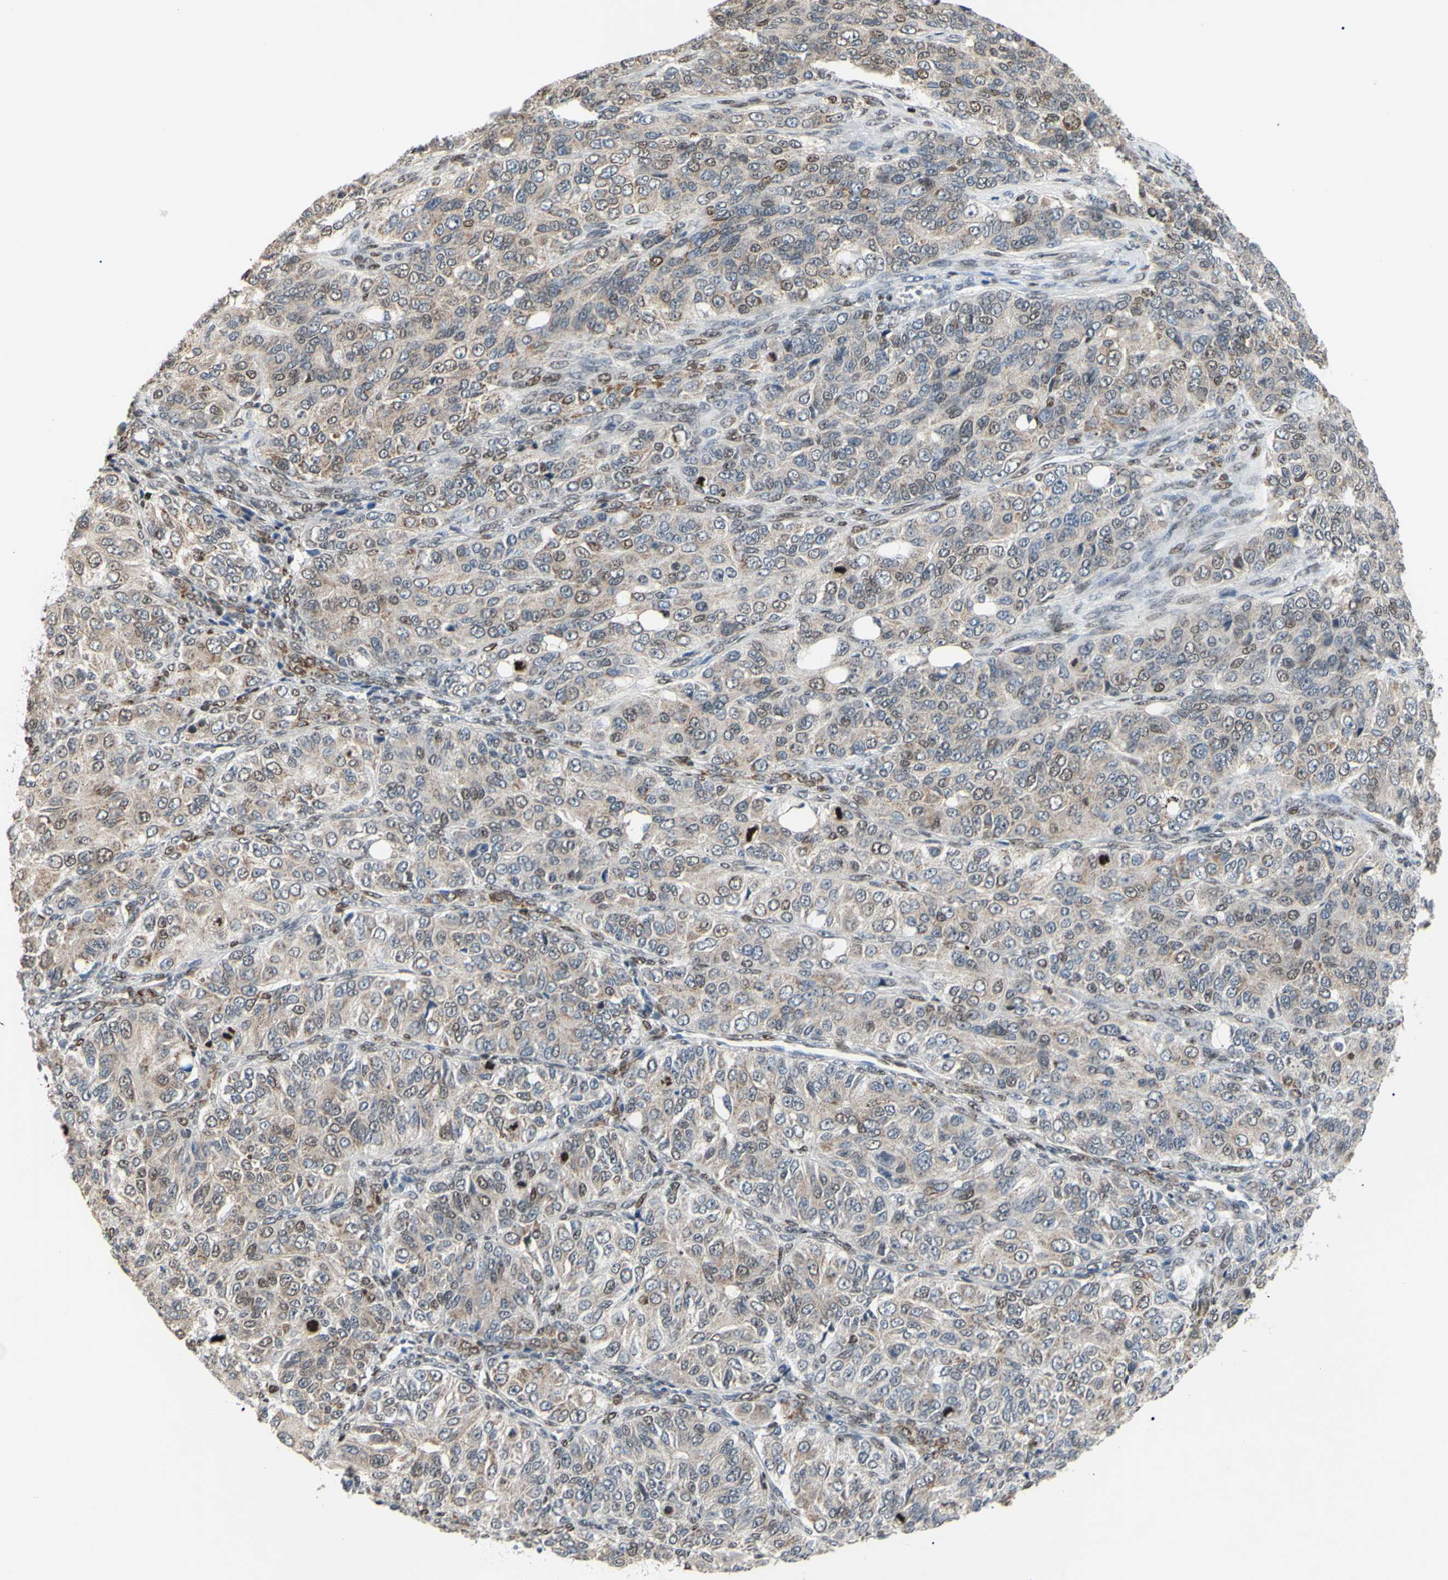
{"staining": {"intensity": "weak", "quantity": ">75%", "location": "cytoplasmic/membranous"}, "tissue": "ovarian cancer", "cell_type": "Tumor cells", "image_type": "cancer", "snomed": [{"axis": "morphology", "description": "Carcinoma, endometroid"}, {"axis": "topography", "description": "Ovary"}], "caption": "Immunohistochemical staining of human ovarian cancer (endometroid carcinoma) reveals low levels of weak cytoplasmic/membranous expression in approximately >75% of tumor cells.", "gene": "SP4", "patient": {"sex": "female", "age": 51}}